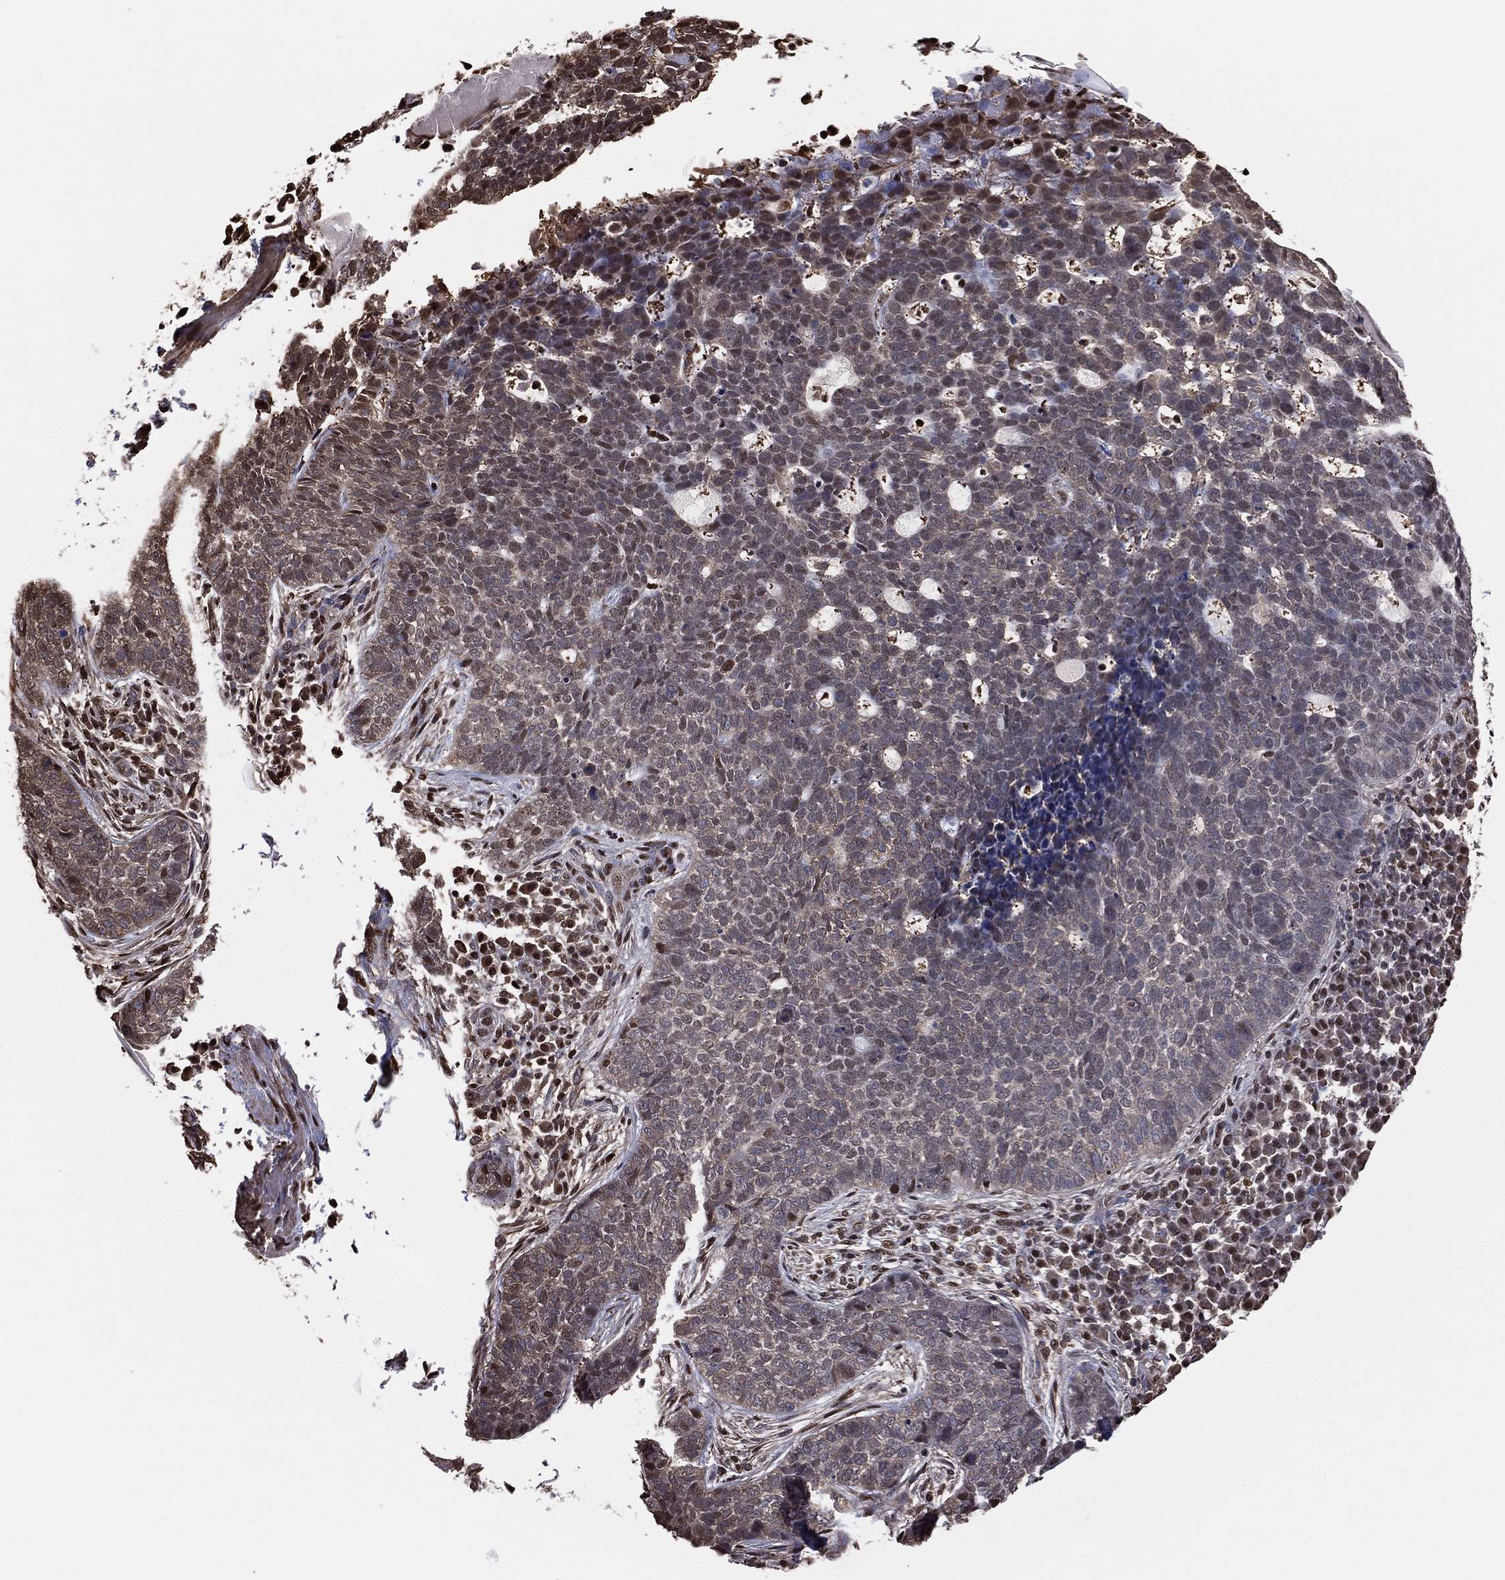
{"staining": {"intensity": "weak", "quantity": ">75%", "location": "cytoplasmic/membranous"}, "tissue": "skin cancer", "cell_type": "Tumor cells", "image_type": "cancer", "snomed": [{"axis": "morphology", "description": "Basal cell carcinoma"}, {"axis": "topography", "description": "Skin"}], "caption": "The image exhibits a brown stain indicating the presence of a protein in the cytoplasmic/membranous of tumor cells in skin cancer (basal cell carcinoma).", "gene": "GAPDH", "patient": {"sex": "female", "age": 69}}